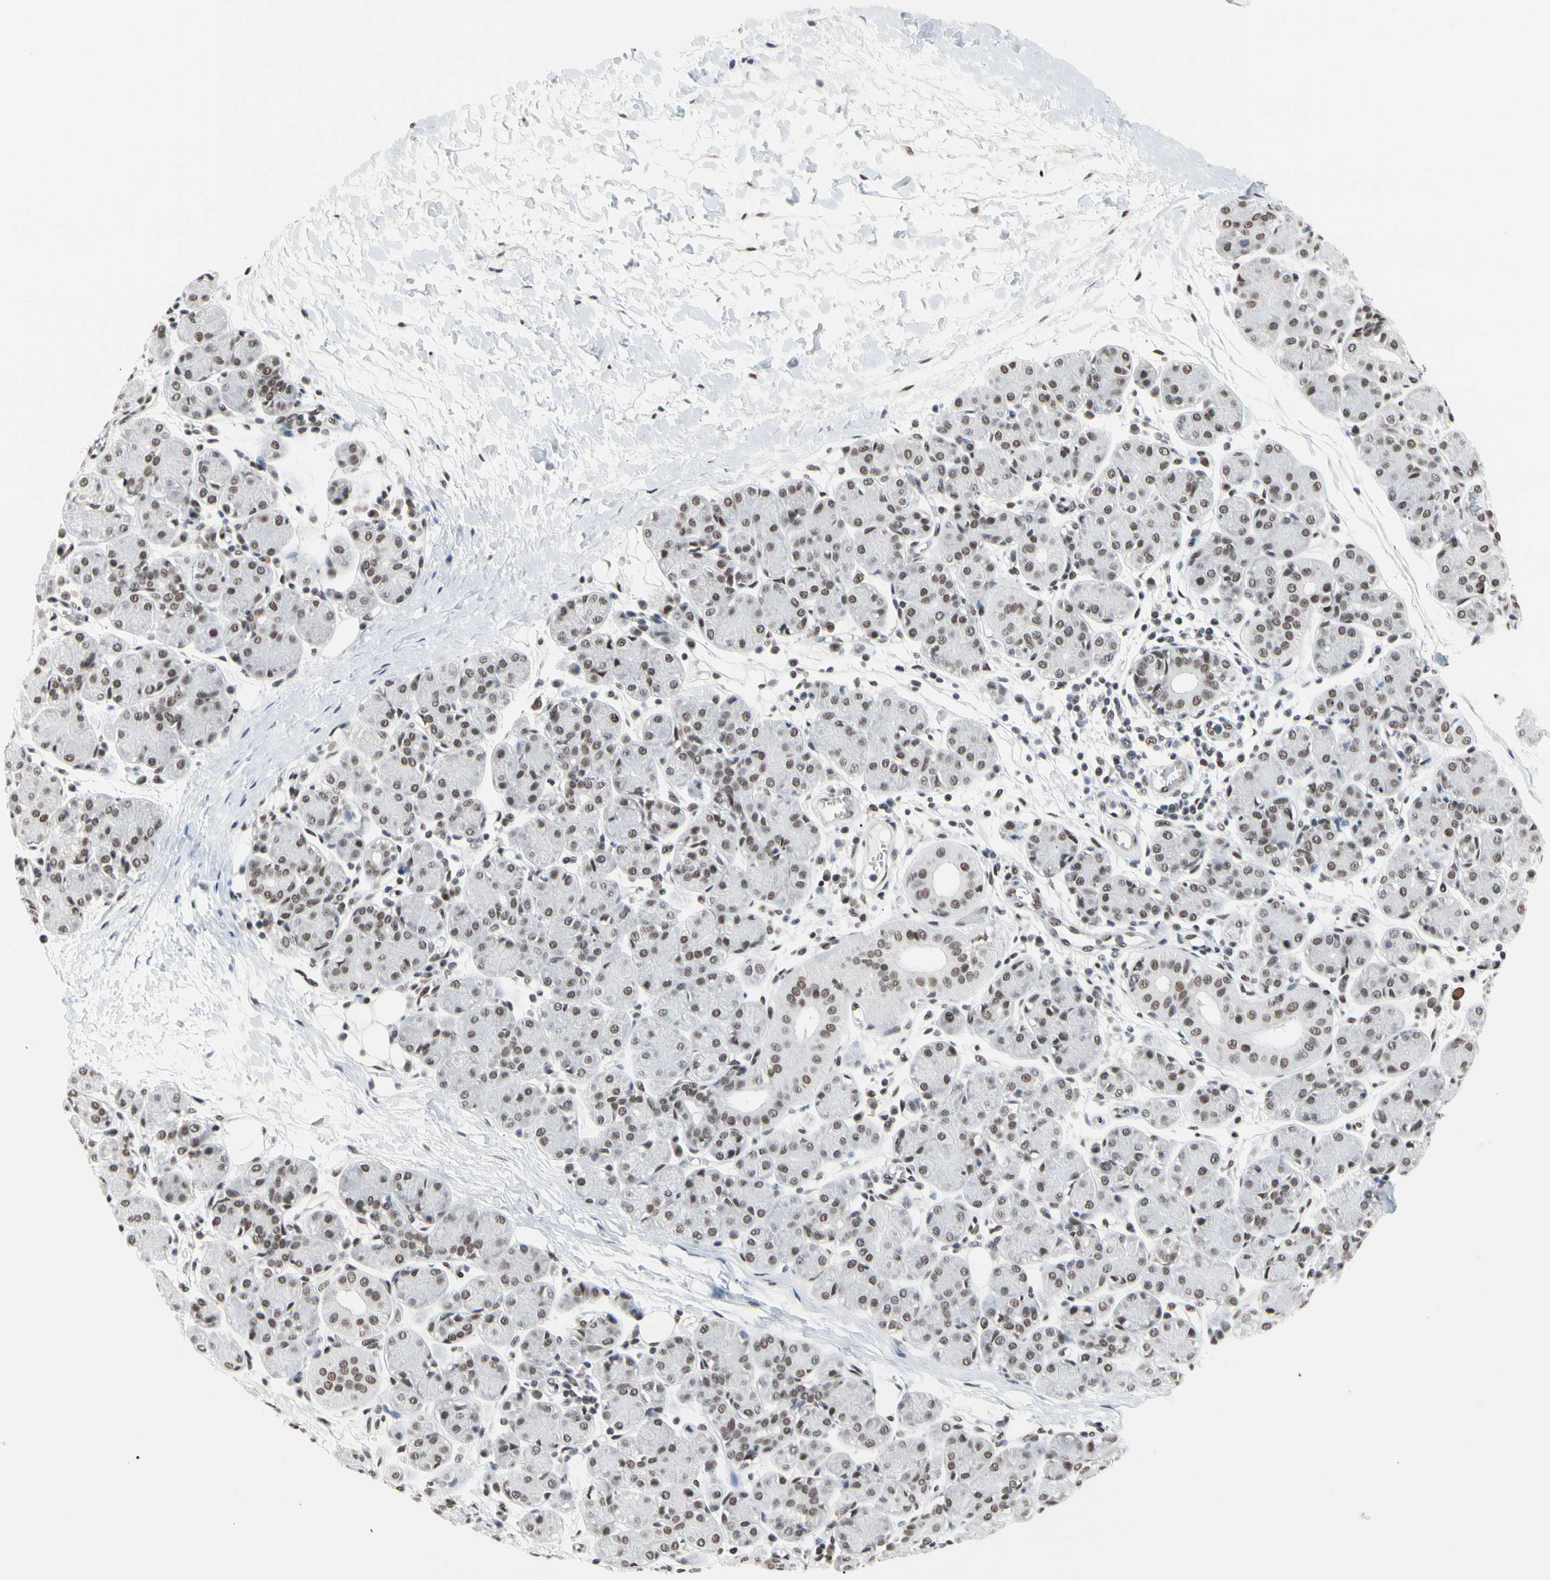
{"staining": {"intensity": "weak", "quantity": "25%-75%", "location": "nuclear"}, "tissue": "salivary gland", "cell_type": "Glandular cells", "image_type": "normal", "snomed": [{"axis": "morphology", "description": "Normal tissue, NOS"}, {"axis": "morphology", "description": "Inflammation, NOS"}, {"axis": "topography", "description": "Lymph node"}, {"axis": "topography", "description": "Salivary gland"}], "caption": "DAB (3,3'-diaminobenzidine) immunohistochemical staining of benign salivary gland exhibits weak nuclear protein expression in about 25%-75% of glandular cells.", "gene": "FAM98B", "patient": {"sex": "male", "age": 3}}